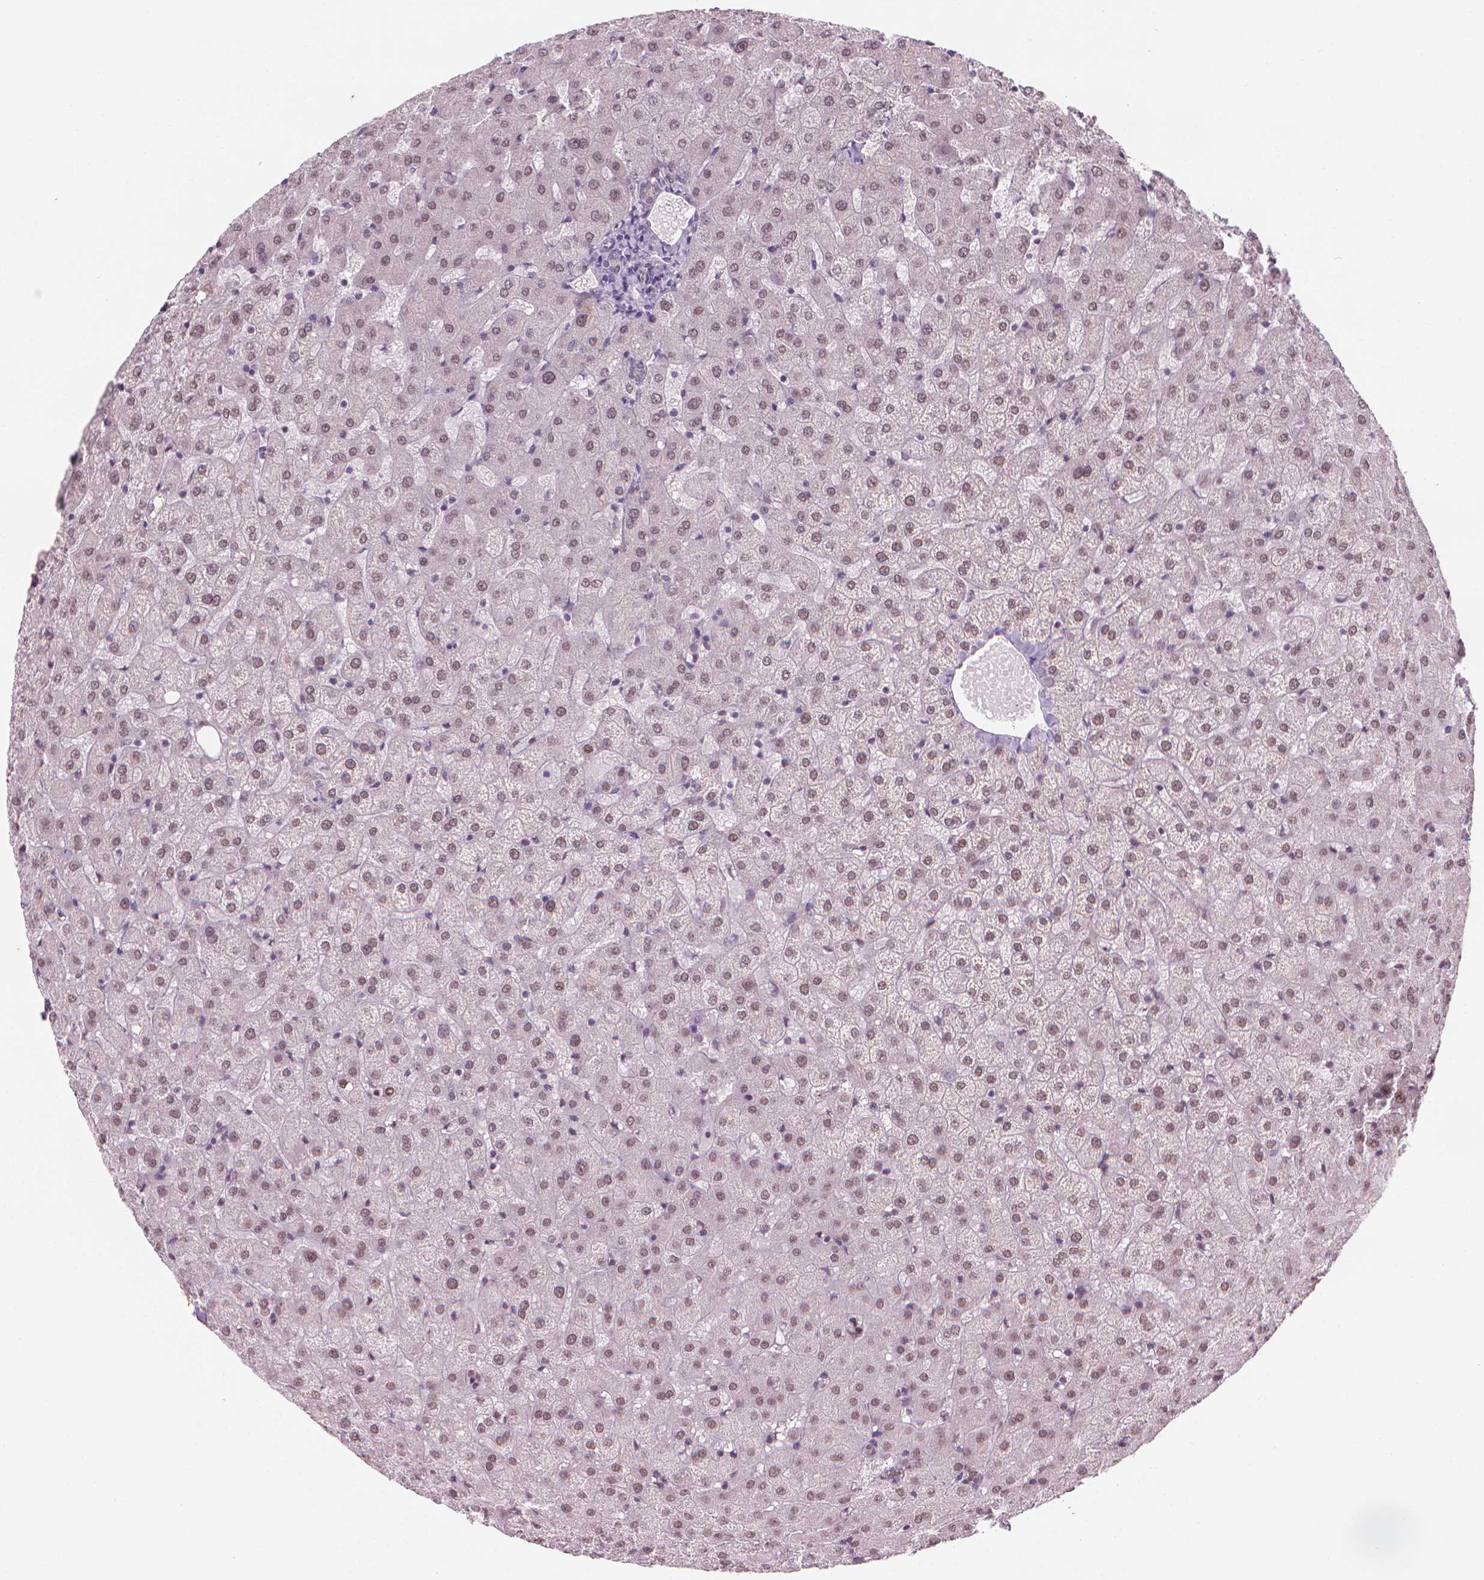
{"staining": {"intensity": "negative", "quantity": "none", "location": "none"}, "tissue": "liver", "cell_type": "Cholangiocytes", "image_type": "normal", "snomed": [{"axis": "morphology", "description": "Normal tissue, NOS"}, {"axis": "topography", "description": "Liver"}], "caption": "Immunohistochemistry micrograph of normal liver: human liver stained with DAB (3,3'-diaminobenzidine) reveals no significant protein staining in cholangiocytes.", "gene": "HOXD4", "patient": {"sex": "female", "age": 50}}